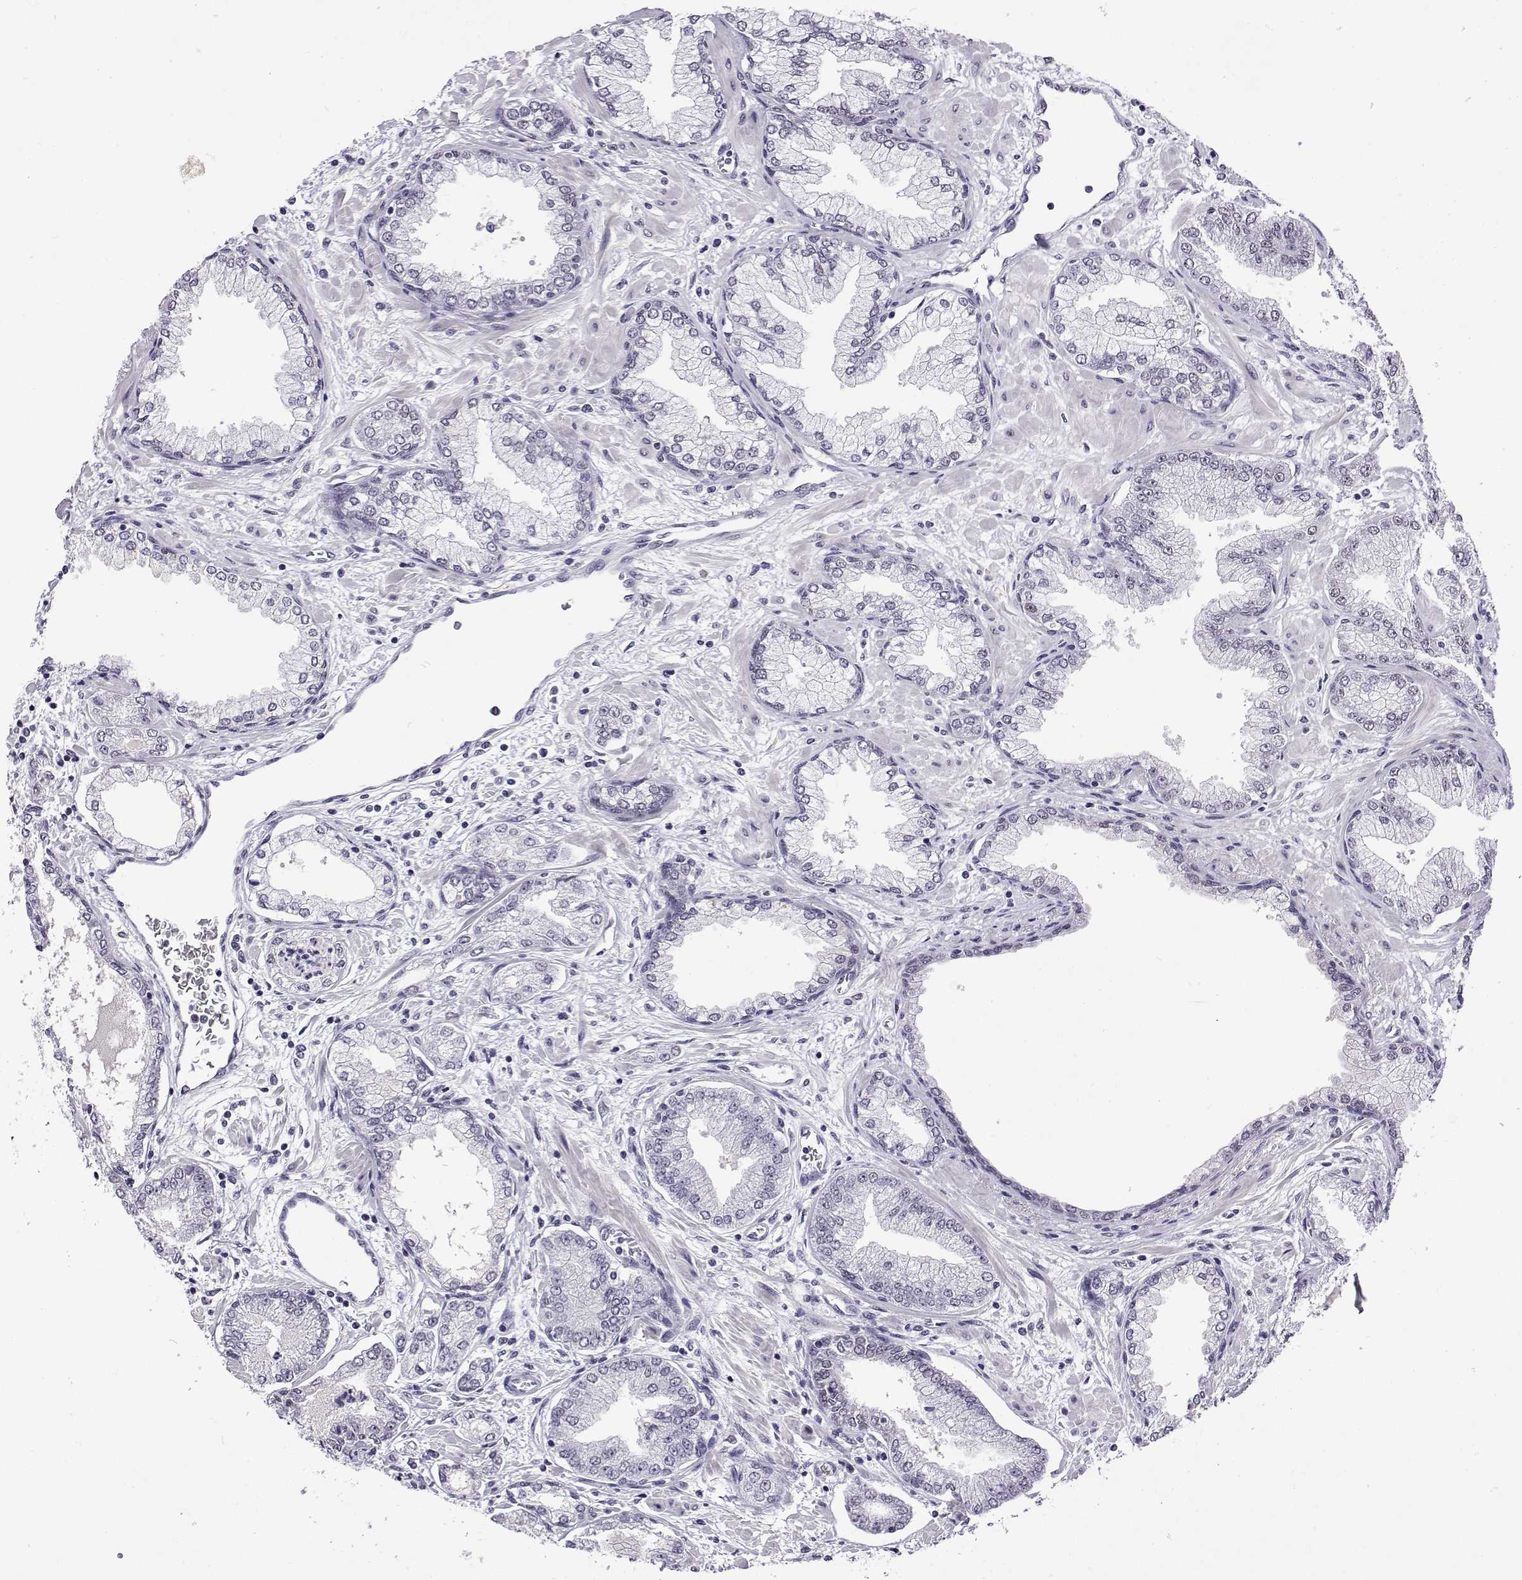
{"staining": {"intensity": "weak", "quantity": "<25%", "location": "nuclear"}, "tissue": "prostate cancer", "cell_type": "Tumor cells", "image_type": "cancer", "snomed": [{"axis": "morphology", "description": "Adenocarcinoma, Low grade"}, {"axis": "topography", "description": "Prostate"}], "caption": "Immunohistochemistry micrograph of neoplastic tissue: prostate low-grade adenocarcinoma stained with DAB exhibits no significant protein positivity in tumor cells.", "gene": "POLDIP3", "patient": {"sex": "male", "age": 55}}